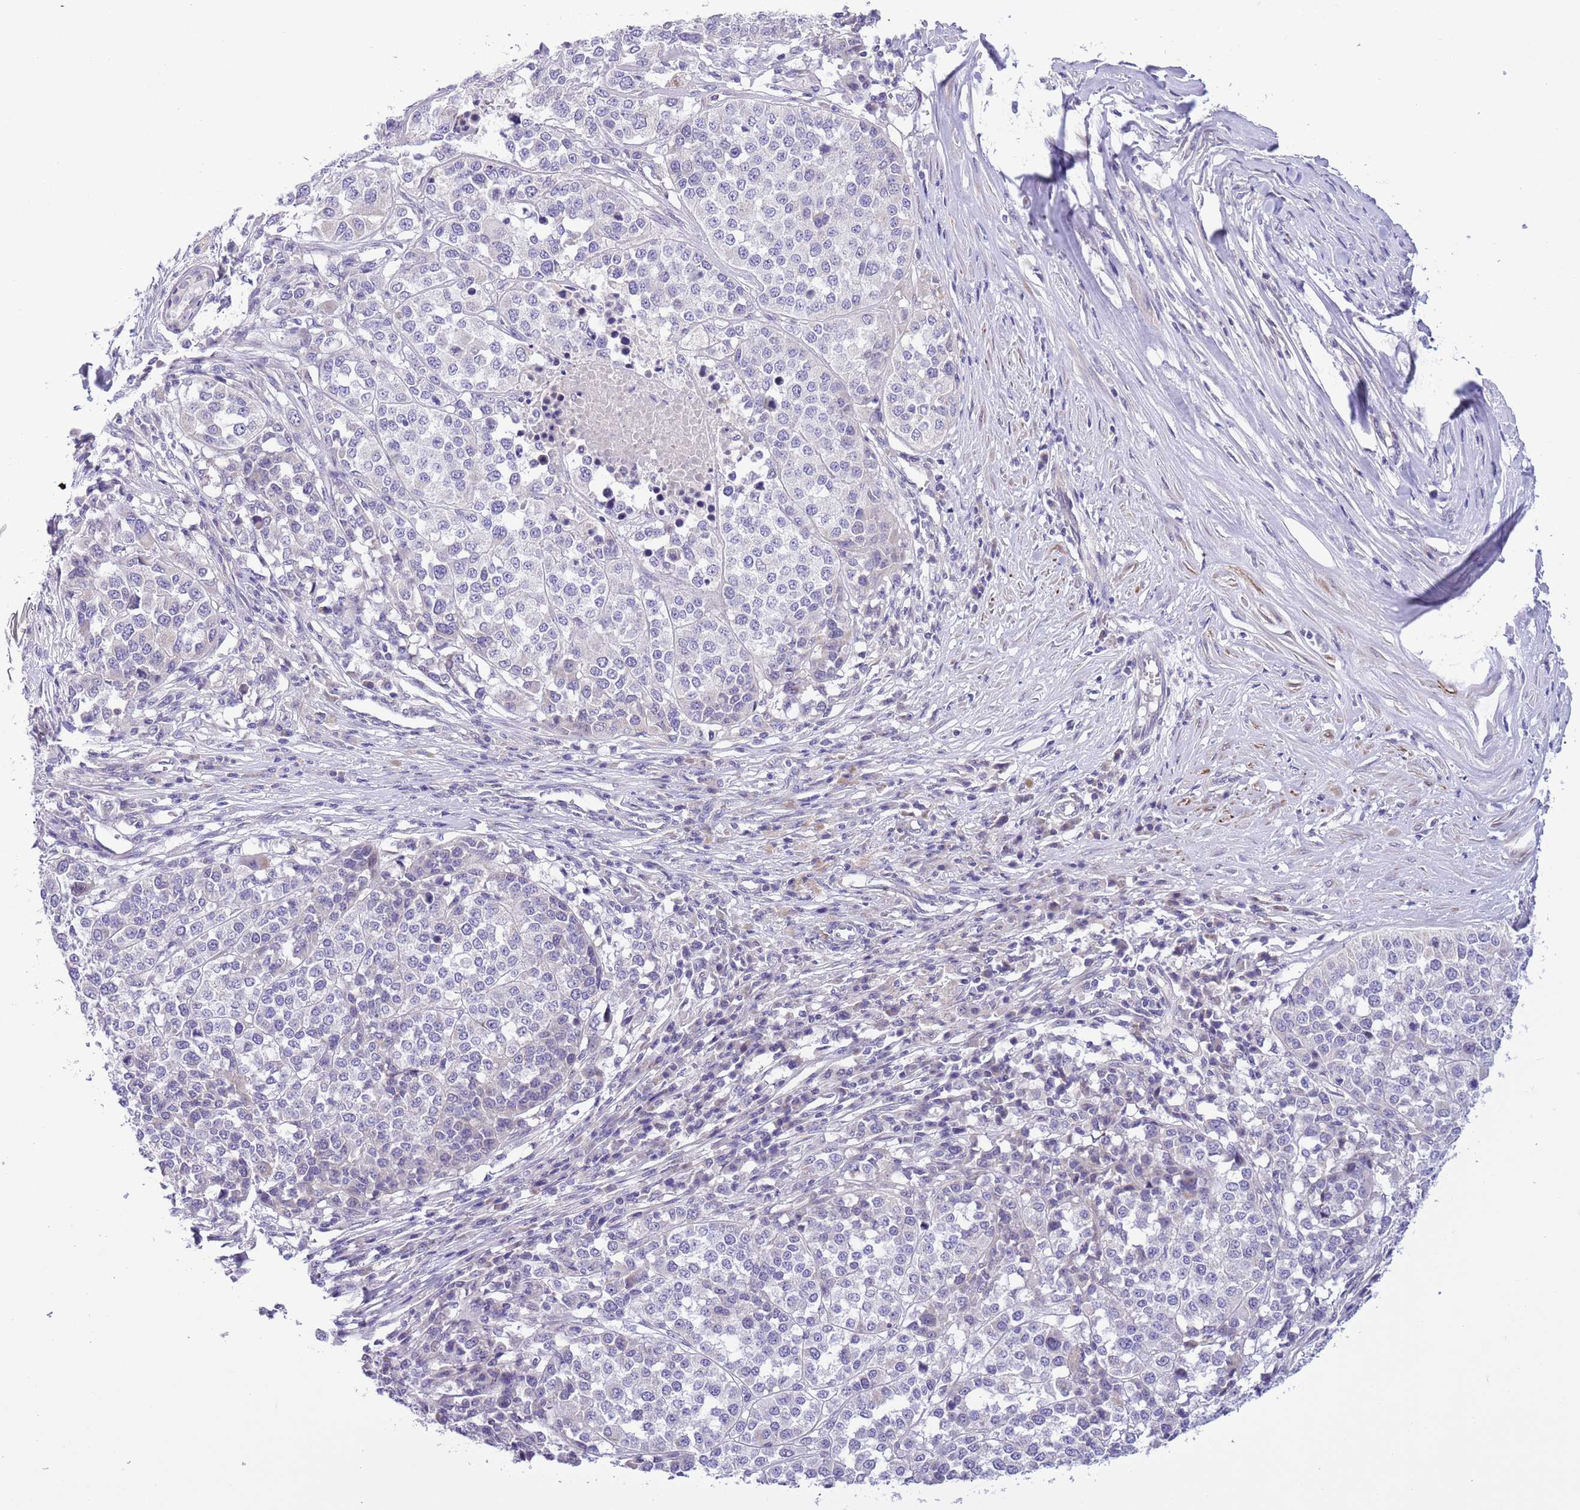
{"staining": {"intensity": "negative", "quantity": "none", "location": "none"}, "tissue": "melanoma", "cell_type": "Tumor cells", "image_type": "cancer", "snomed": [{"axis": "morphology", "description": "Malignant melanoma, Metastatic site"}, {"axis": "topography", "description": "Lymph node"}], "caption": "The IHC micrograph has no significant positivity in tumor cells of malignant melanoma (metastatic site) tissue.", "gene": "NET1", "patient": {"sex": "male", "age": 44}}